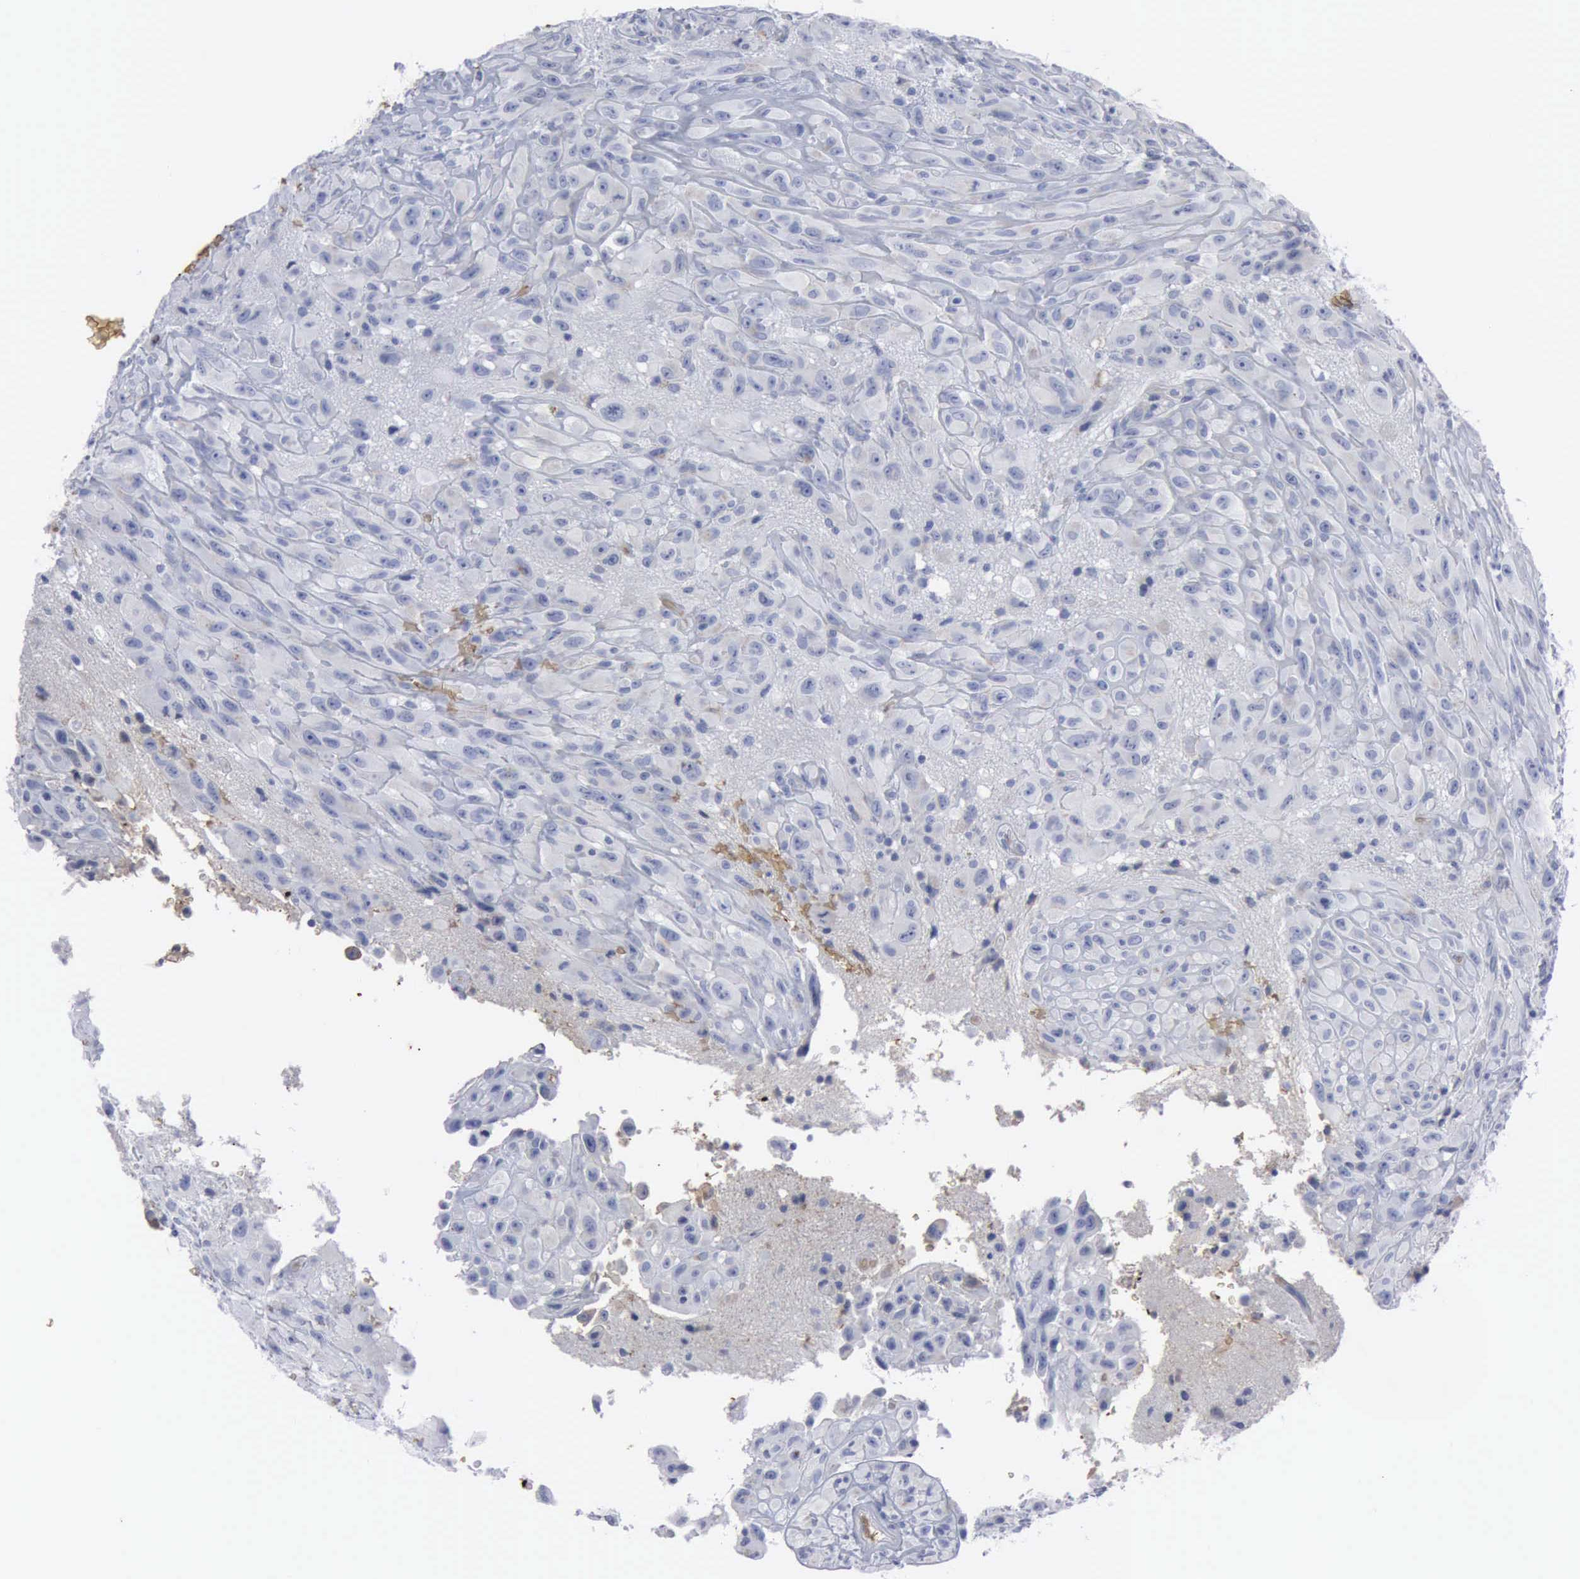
{"staining": {"intensity": "negative", "quantity": "none", "location": "none"}, "tissue": "glioma", "cell_type": "Tumor cells", "image_type": "cancer", "snomed": [{"axis": "morphology", "description": "Glioma, malignant, High grade"}, {"axis": "topography", "description": "Brain"}], "caption": "This is a photomicrograph of immunohistochemistry (IHC) staining of glioma, which shows no expression in tumor cells.", "gene": "TGFB1", "patient": {"sex": "male", "age": 48}}